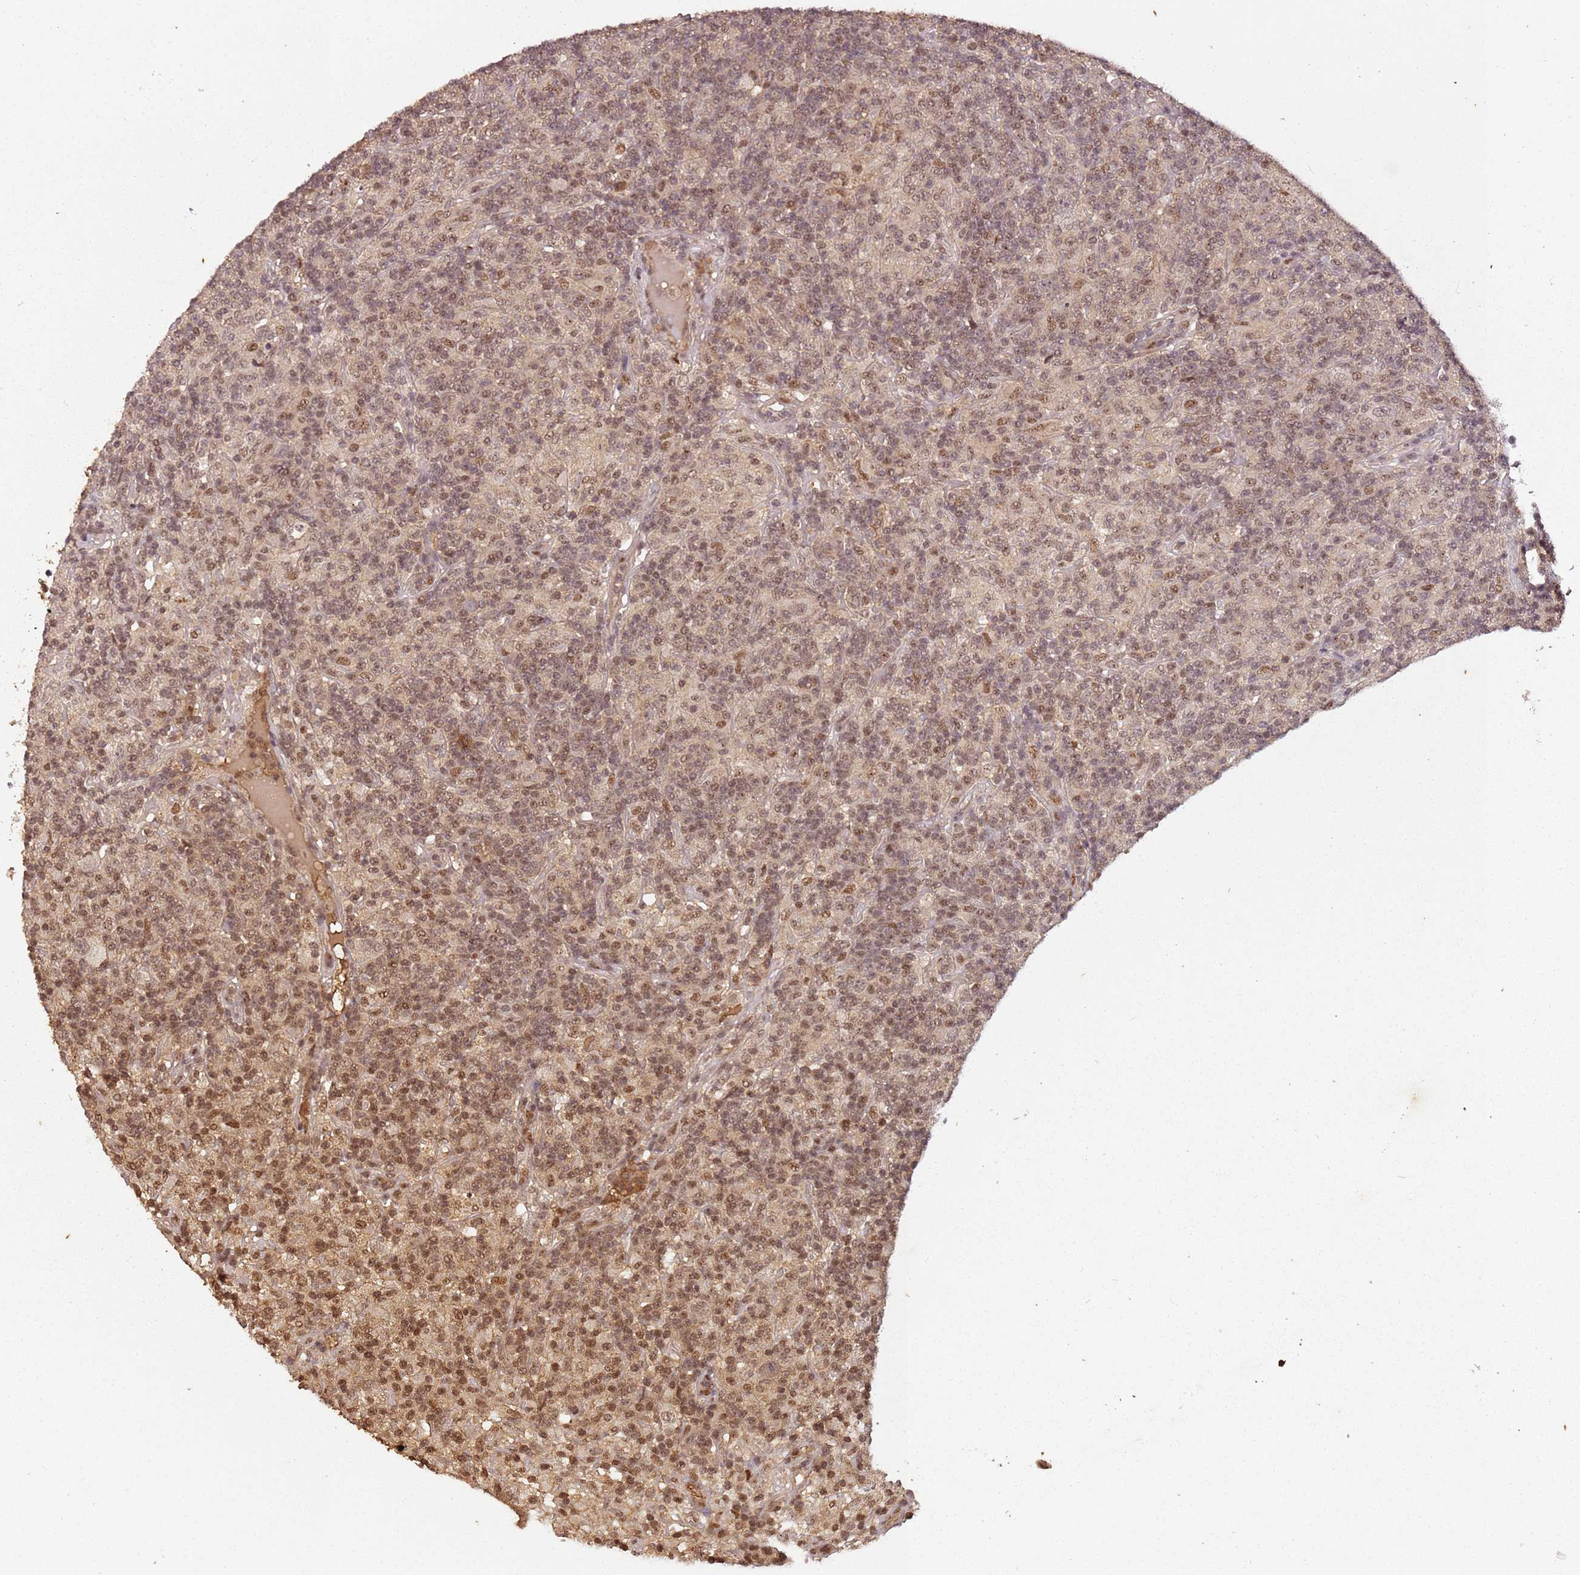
{"staining": {"intensity": "weak", "quantity": ">75%", "location": "nuclear"}, "tissue": "lymphoma", "cell_type": "Tumor cells", "image_type": "cancer", "snomed": [{"axis": "morphology", "description": "Hodgkin's disease, NOS"}, {"axis": "topography", "description": "Lymph node"}], "caption": "Approximately >75% of tumor cells in human Hodgkin's disease show weak nuclear protein expression as visualized by brown immunohistochemical staining.", "gene": "COL1A2", "patient": {"sex": "male", "age": 70}}